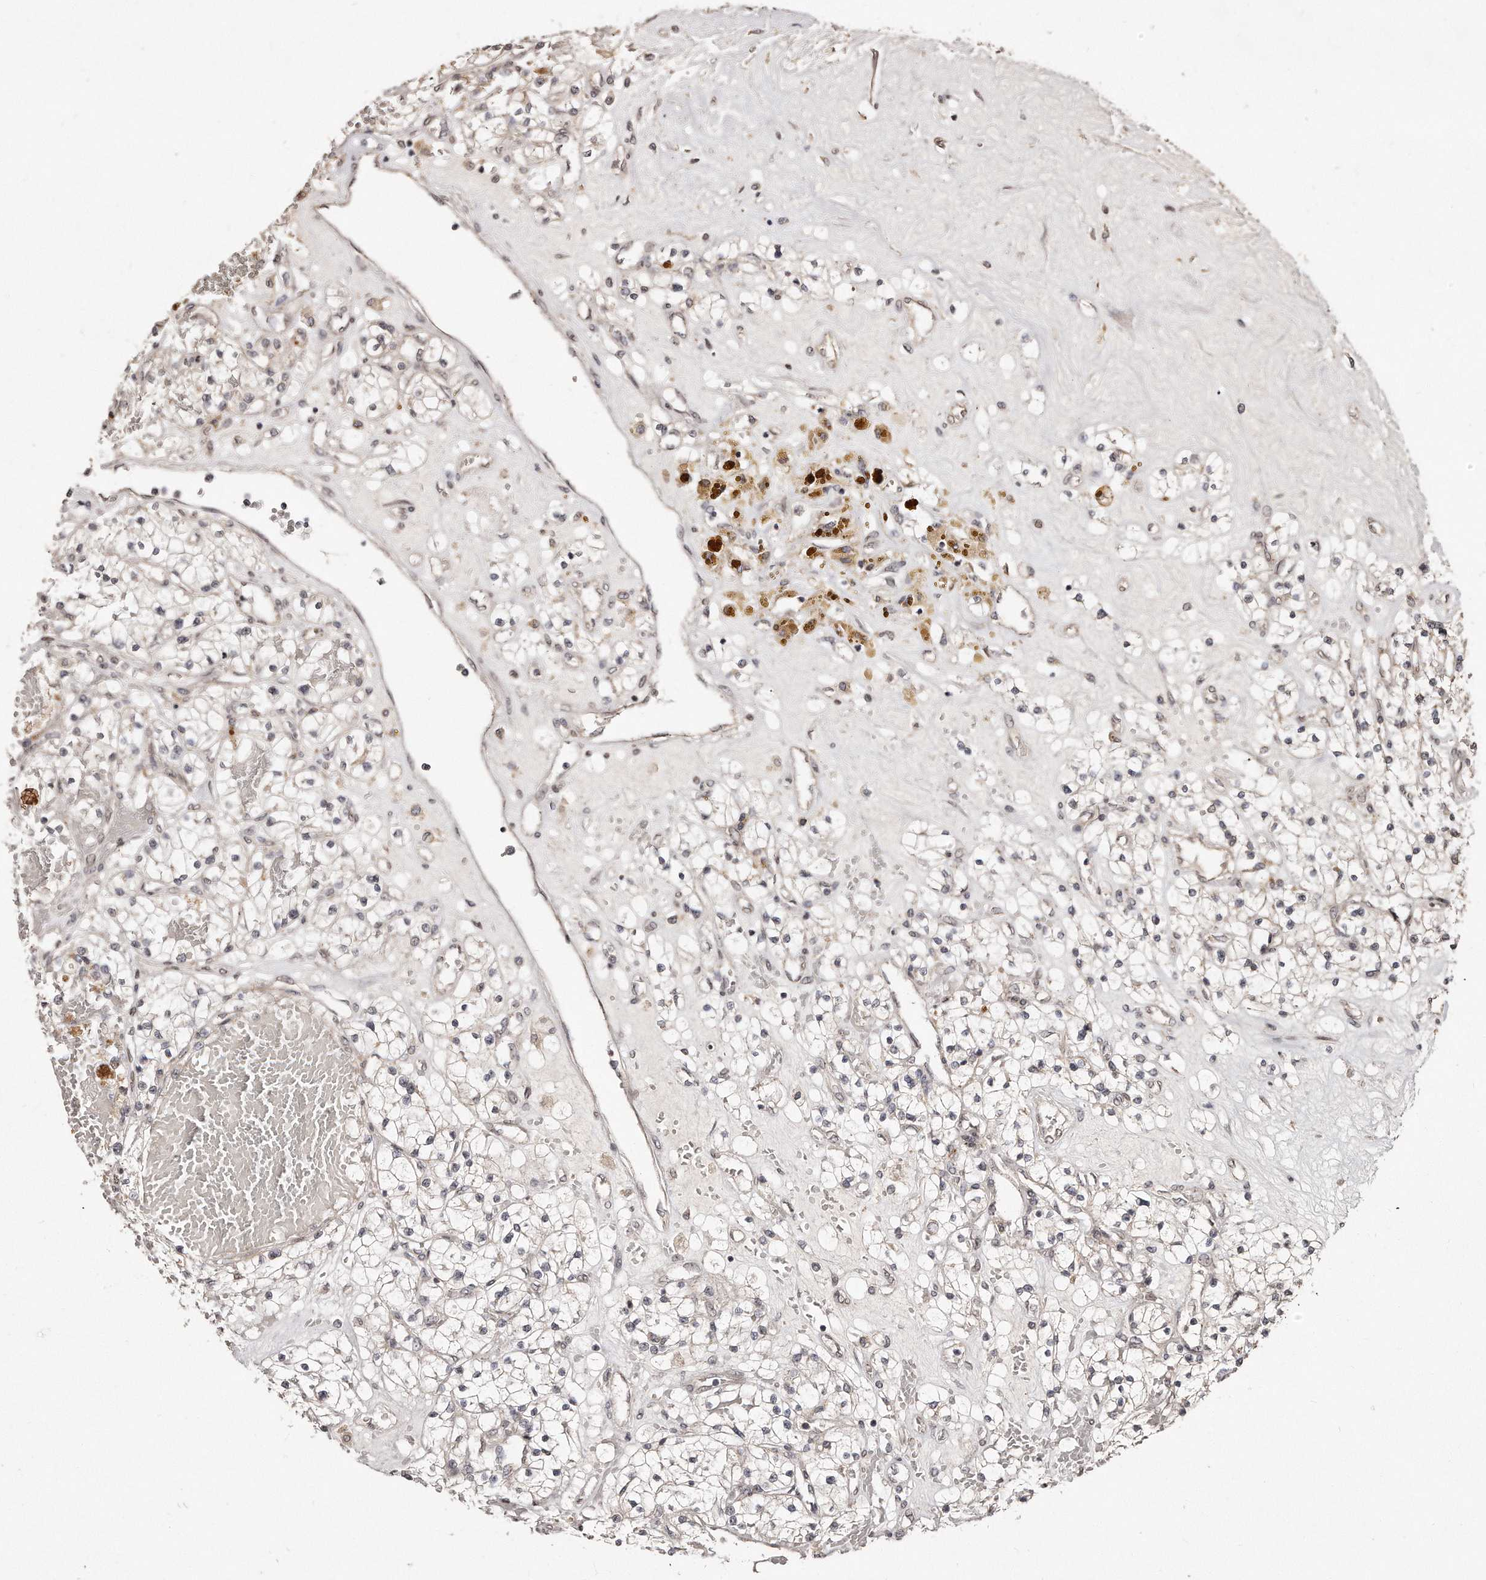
{"staining": {"intensity": "negative", "quantity": "none", "location": "none"}, "tissue": "renal cancer", "cell_type": "Tumor cells", "image_type": "cancer", "snomed": [{"axis": "morphology", "description": "Normal tissue, NOS"}, {"axis": "morphology", "description": "Adenocarcinoma, NOS"}, {"axis": "topography", "description": "Kidney"}], "caption": "This image is of renal cancer (adenocarcinoma) stained with immunohistochemistry (IHC) to label a protein in brown with the nuclei are counter-stained blue. There is no expression in tumor cells.", "gene": "HASPIN", "patient": {"sex": "male", "age": 68}}